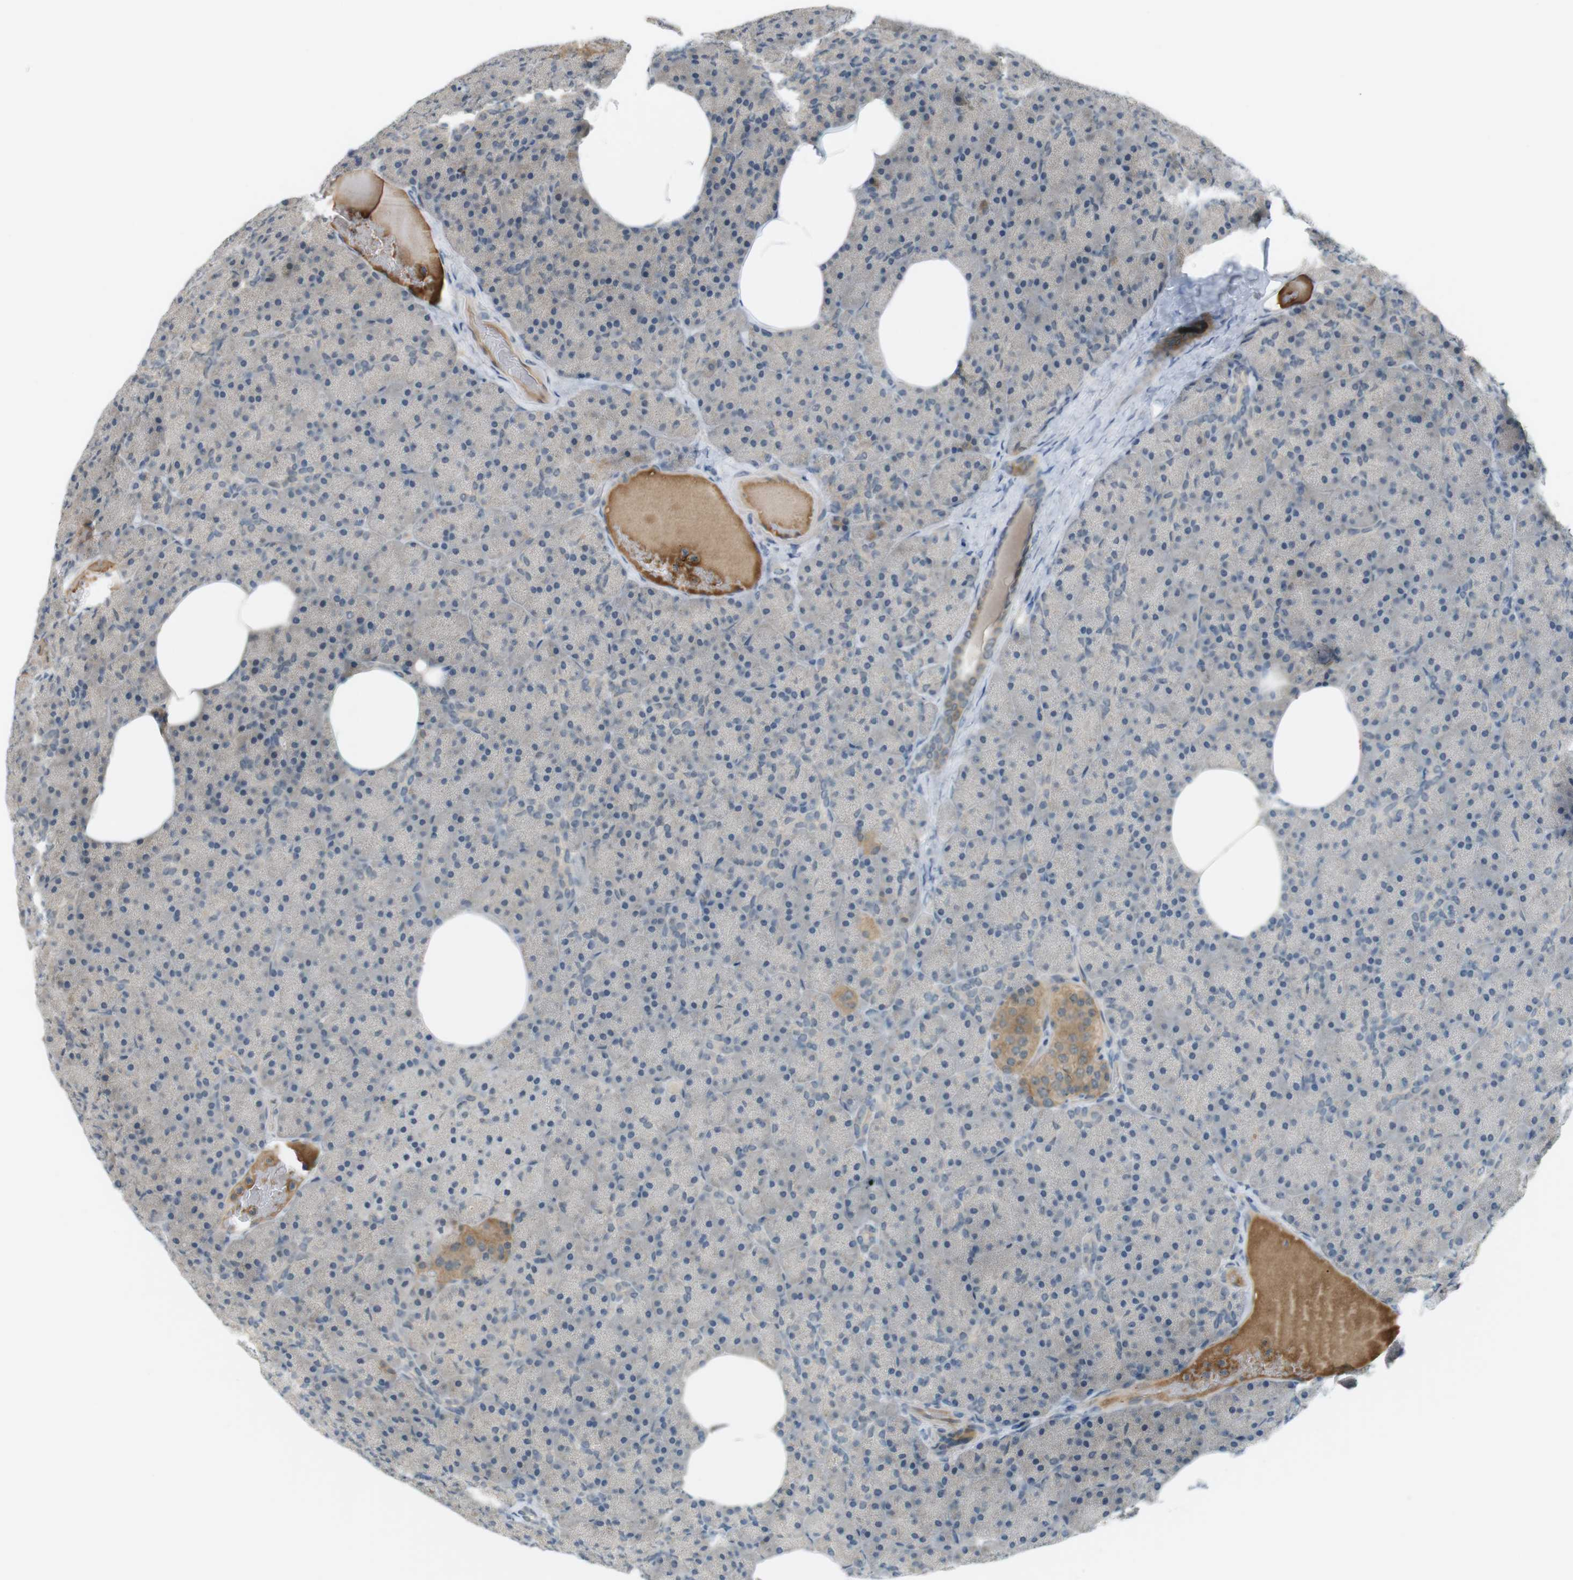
{"staining": {"intensity": "weak", "quantity": "<25%", "location": "cytoplasmic/membranous"}, "tissue": "pancreas", "cell_type": "Exocrine glandular cells", "image_type": "normal", "snomed": [{"axis": "morphology", "description": "Normal tissue, NOS"}, {"axis": "topography", "description": "Pancreas"}], "caption": "Immunohistochemistry of unremarkable human pancreas shows no positivity in exocrine glandular cells. The staining was performed using DAB (3,3'-diaminobenzidine) to visualize the protein expression in brown, while the nuclei were stained in blue with hematoxylin (Magnification: 20x).", "gene": "ZDHHC20", "patient": {"sex": "female", "age": 35}}